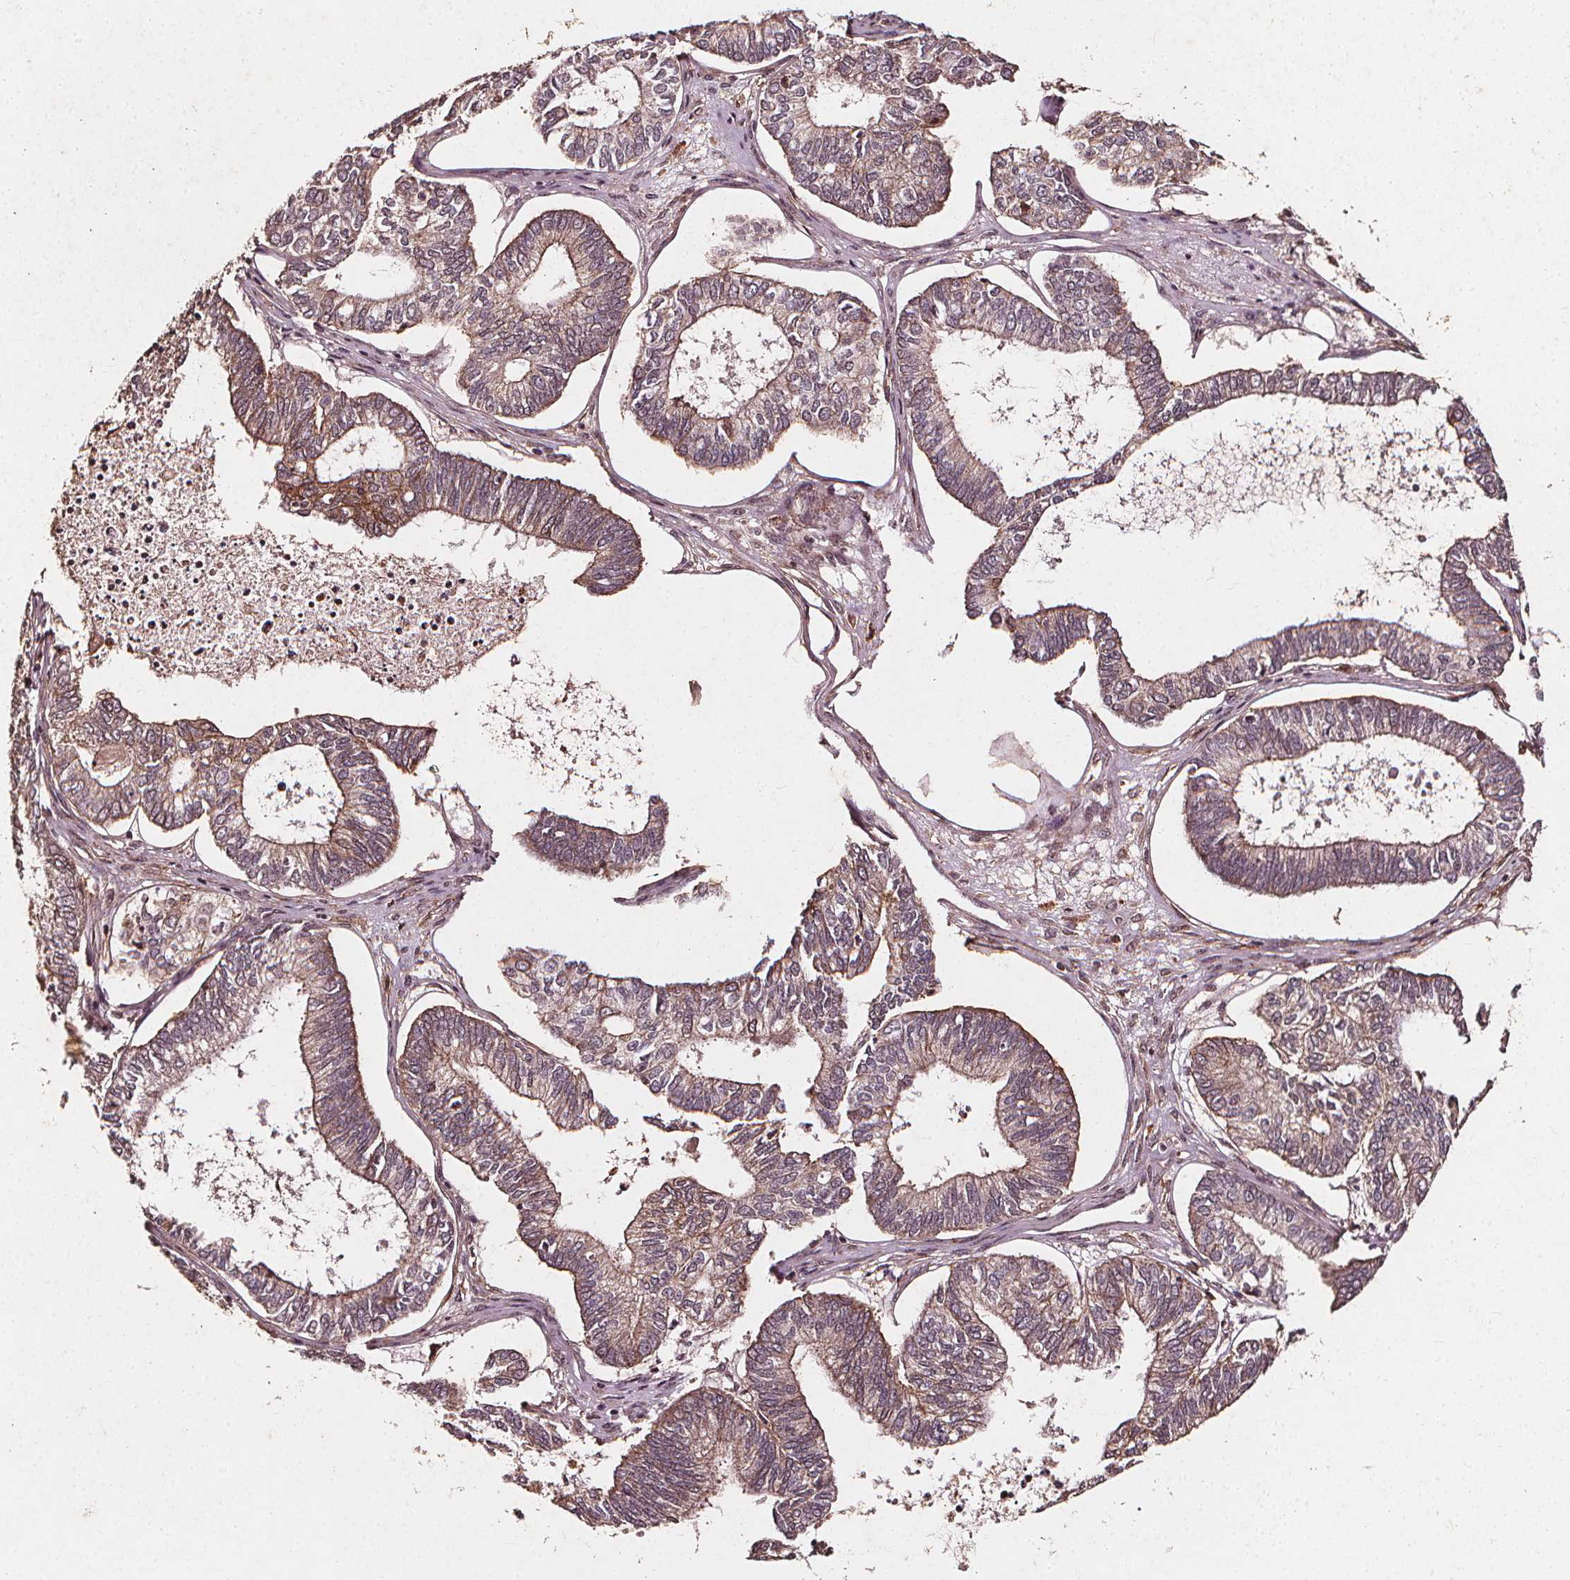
{"staining": {"intensity": "moderate", "quantity": "25%-75%", "location": "cytoplasmic/membranous"}, "tissue": "ovarian cancer", "cell_type": "Tumor cells", "image_type": "cancer", "snomed": [{"axis": "morphology", "description": "Carcinoma, endometroid"}, {"axis": "topography", "description": "Ovary"}], "caption": "A brown stain shows moderate cytoplasmic/membranous staining of a protein in human endometroid carcinoma (ovarian) tumor cells.", "gene": "ABCA1", "patient": {"sex": "female", "age": 64}}